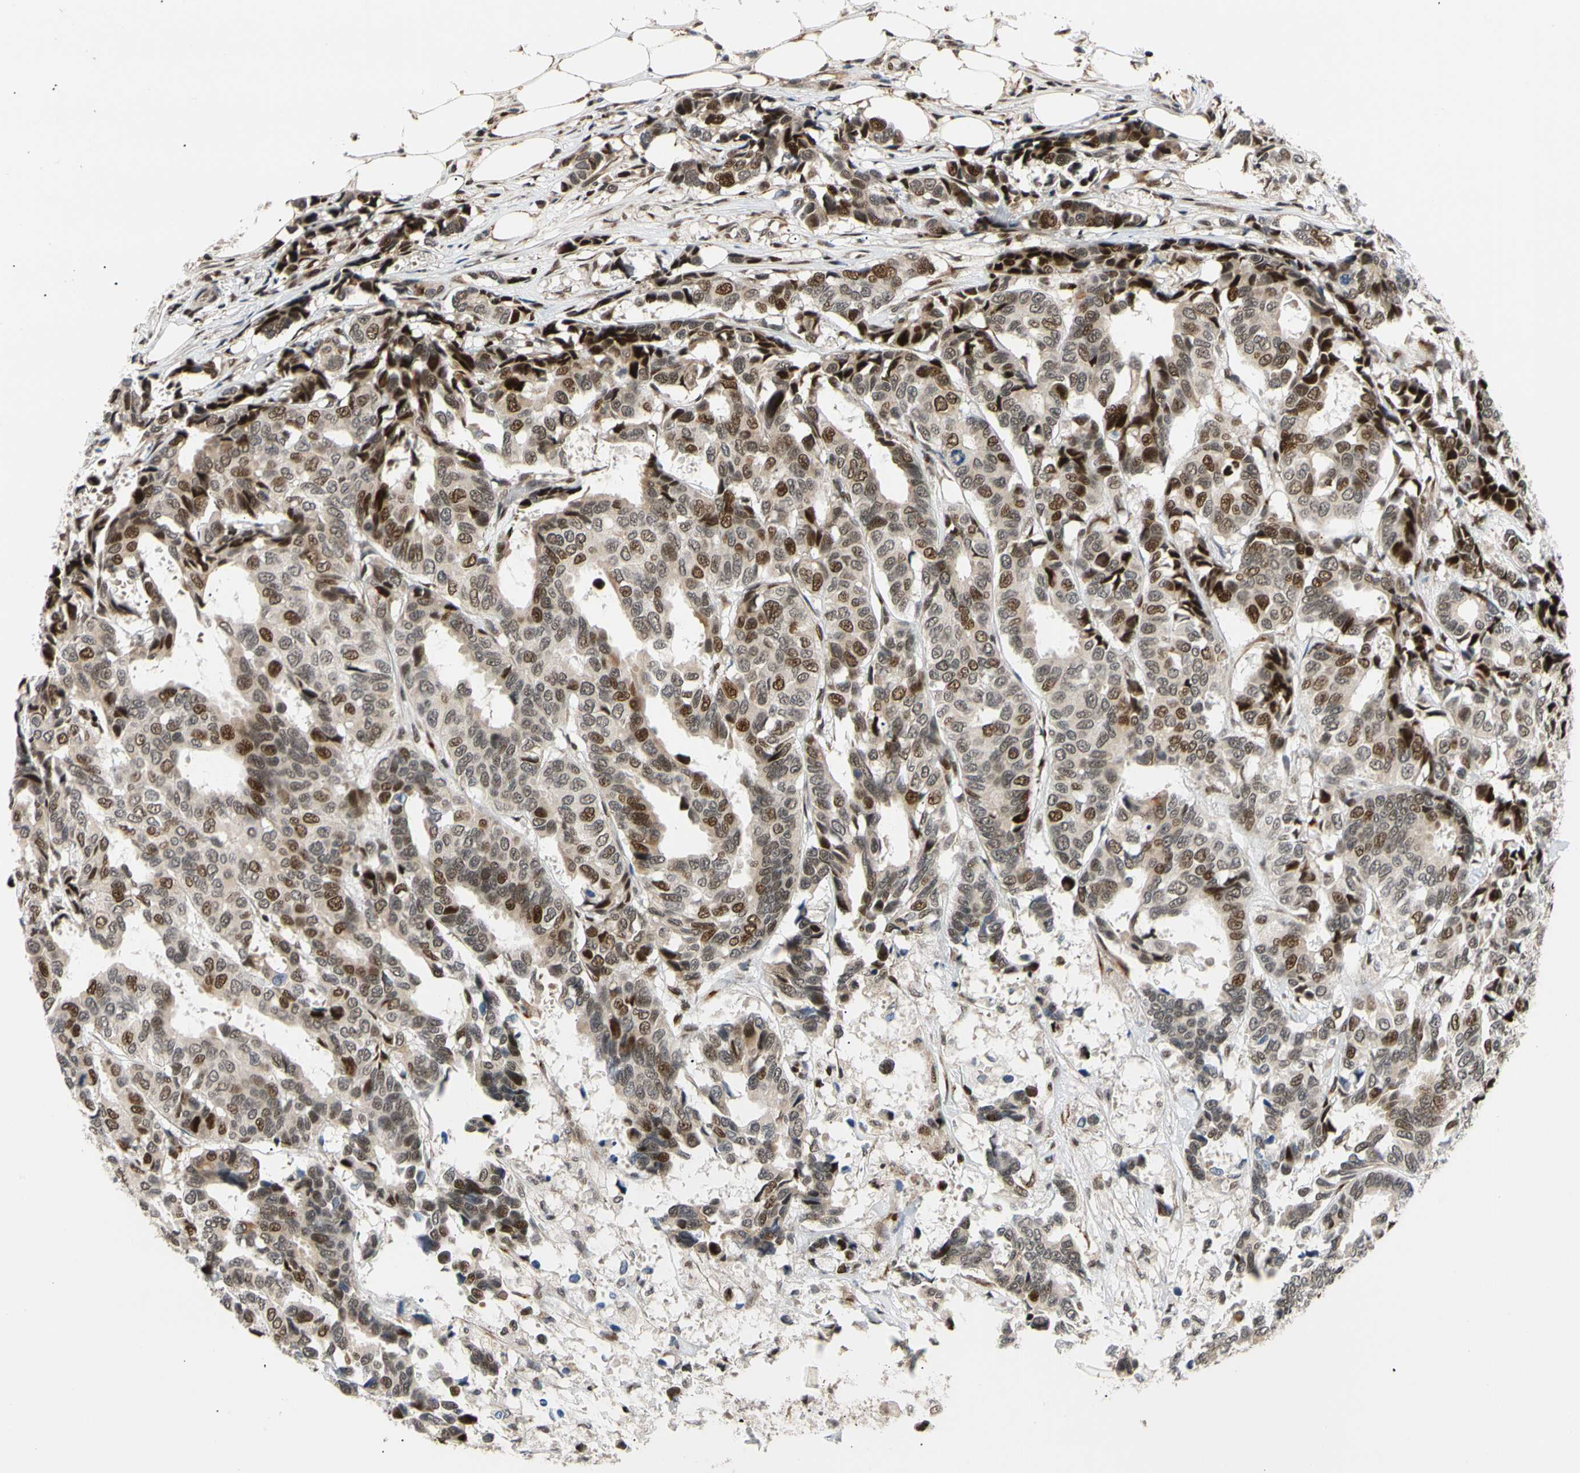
{"staining": {"intensity": "moderate", "quantity": "25%-75%", "location": "nuclear"}, "tissue": "breast cancer", "cell_type": "Tumor cells", "image_type": "cancer", "snomed": [{"axis": "morphology", "description": "Duct carcinoma"}, {"axis": "topography", "description": "Breast"}], "caption": "The histopathology image shows staining of intraductal carcinoma (breast), revealing moderate nuclear protein staining (brown color) within tumor cells. The protein of interest is stained brown, and the nuclei are stained in blue (DAB (3,3'-diaminobenzidine) IHC with brightfield microscopy, high magnification).", "gene": "E2F1", "patient": {"sex": "female", "age": 87}}